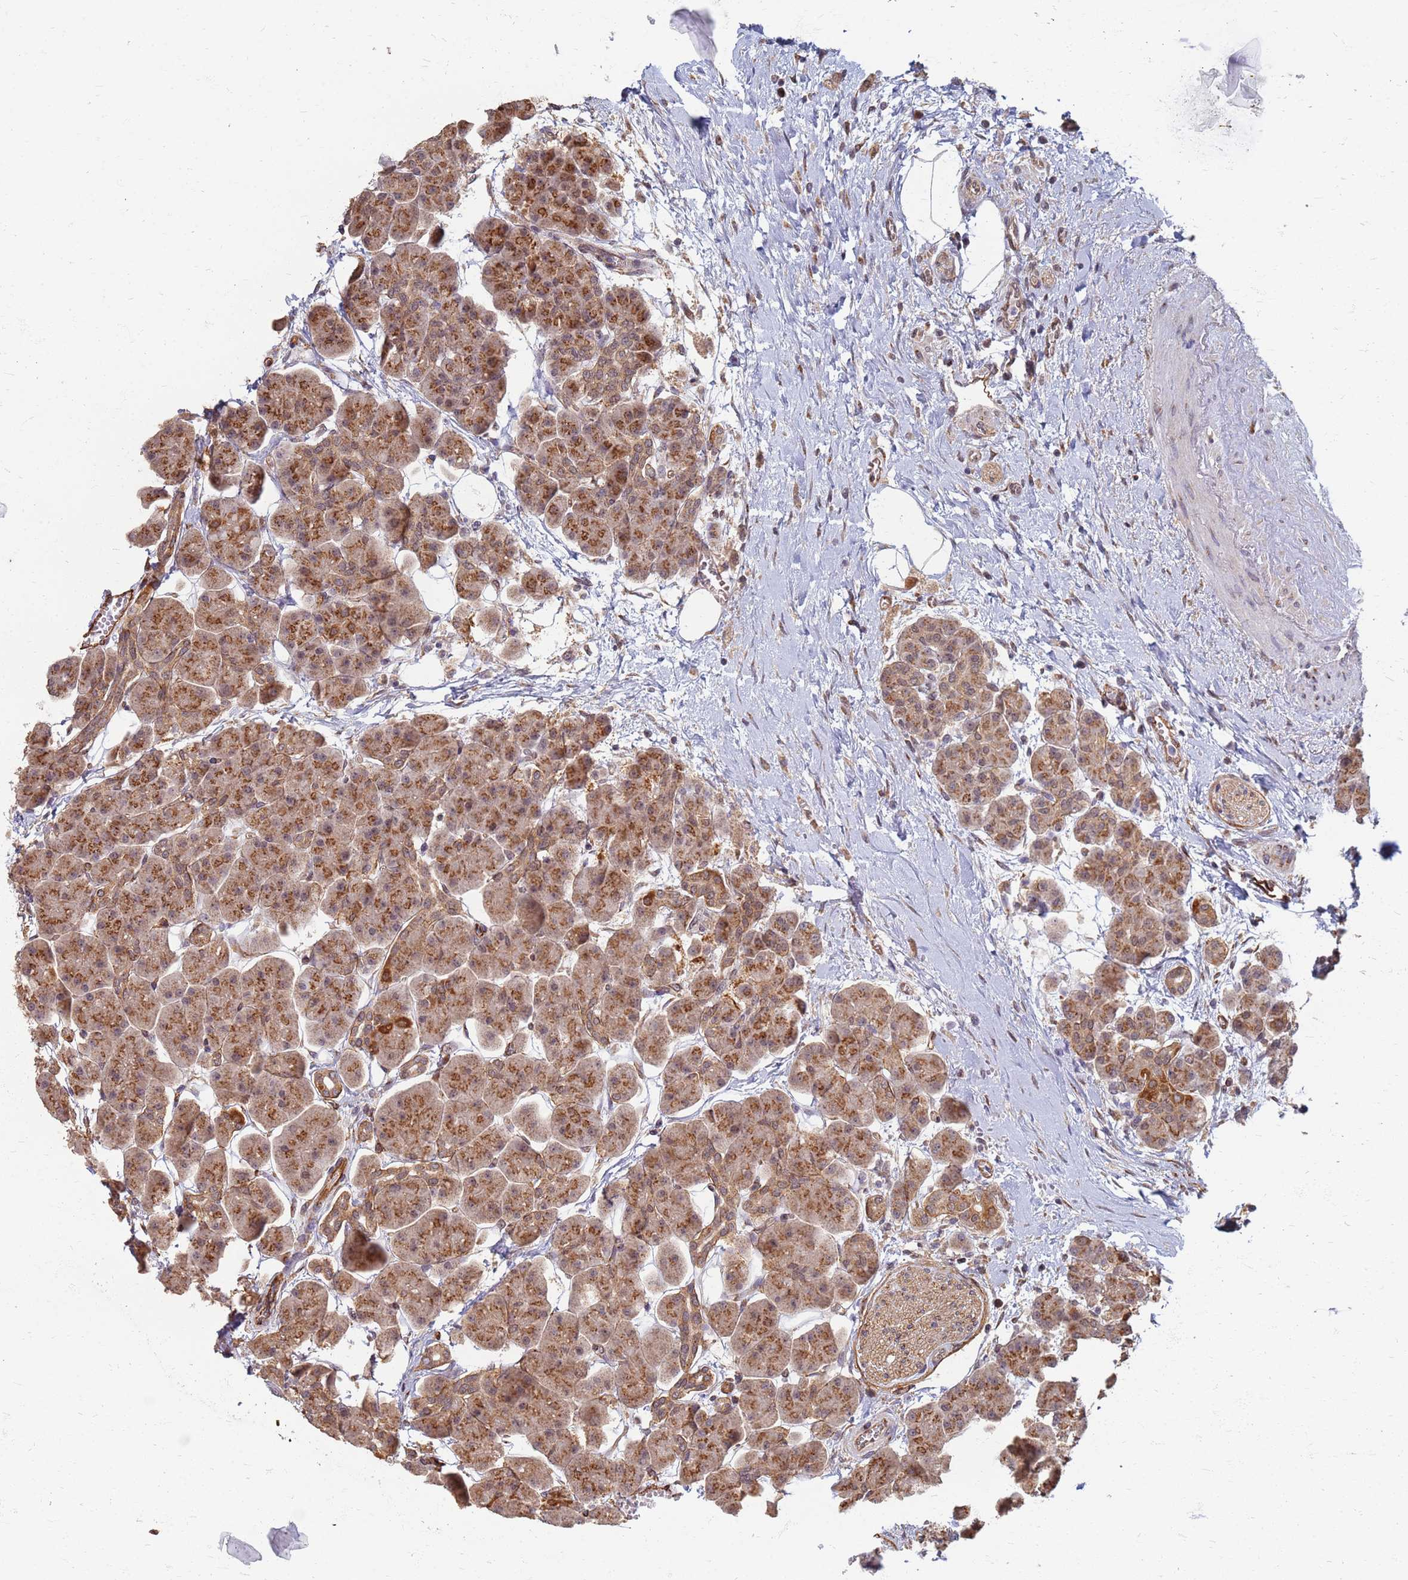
{"staining": {"intensity": "moderate", "quantity": ">75%", "location": "cytoplasmic/membranous"}, "tissue": "pancreas", "cell_type": "Exocrine glandular cells", "image_type": "normal", "snomed": [{"axis": "morphology", "description": "Normal tissue, NOS"}, {"axis": "topography", "description": "Pancreas"}], "caption": "About >75% of exocrine glandular cells in unremarkable pancreas reveal moderate cytoplasmic/membranous protein positivity as visualized by brown immunohistochemical staining.", "gene": "ITGB4", "patient": {"sex": "male", "age": 66}}